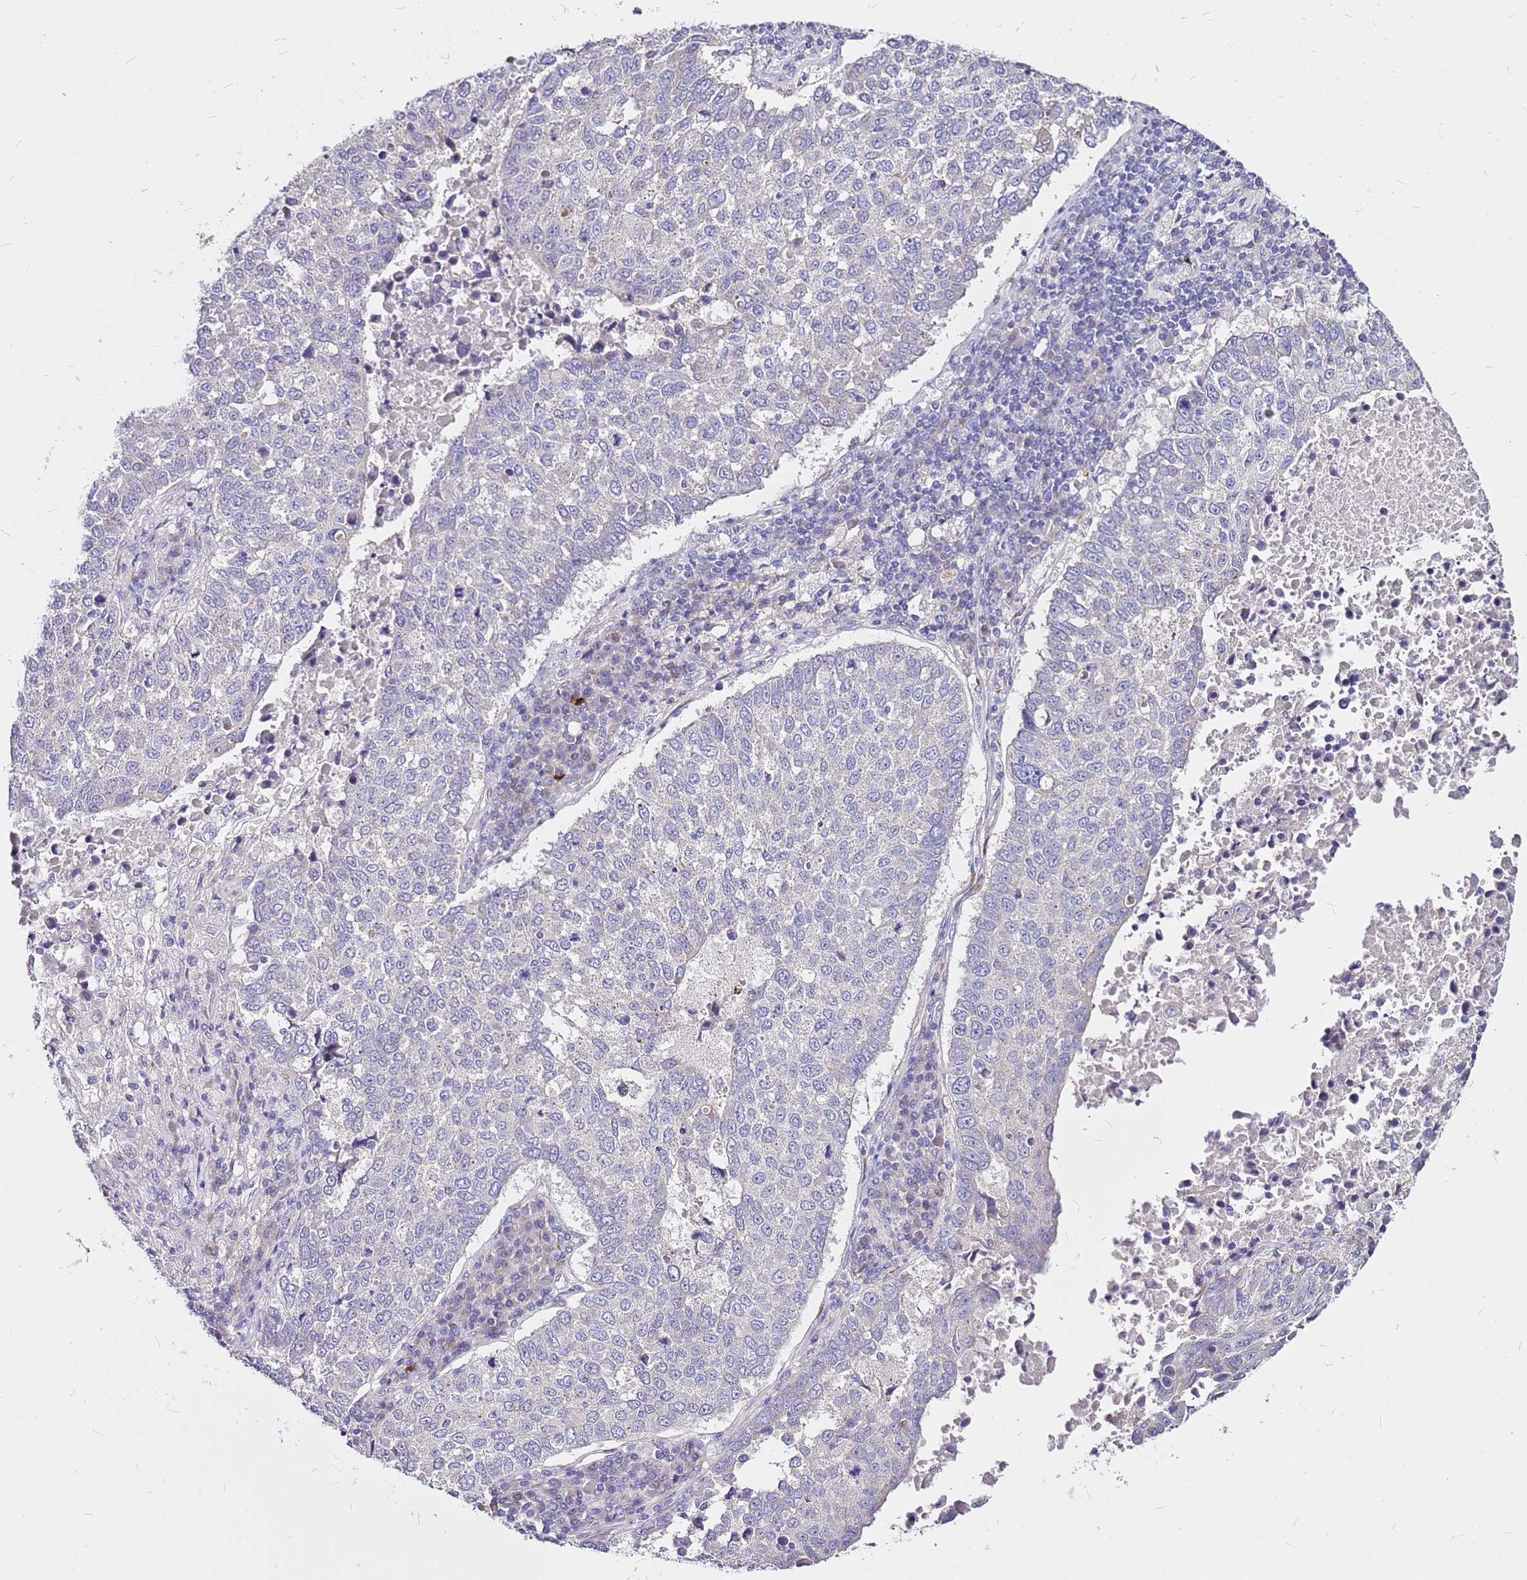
{"staining": {"intensity": "negative", "quantity": "none", "location": "none"}, "tissue": "lung cancer", "cell_type": "Tumor cells", "image_type": "cancer", "snomed": [{"axis": "morphology", "description": "Squamous cell carcinoma, NOS"}, {"axis": "topography", "description": "Lung"}], "caption": "High power microscopy micrograph of an immunohistochemistry histopathology image of lung cancer (squamous cell carcinoma), revealing no significant staining in tumor cells. (Immunohistochemistry (ihc), brightfield microscopy, high magnification).", "gene": "CASD1", "patient": {"sex": "male", "age": 73}}